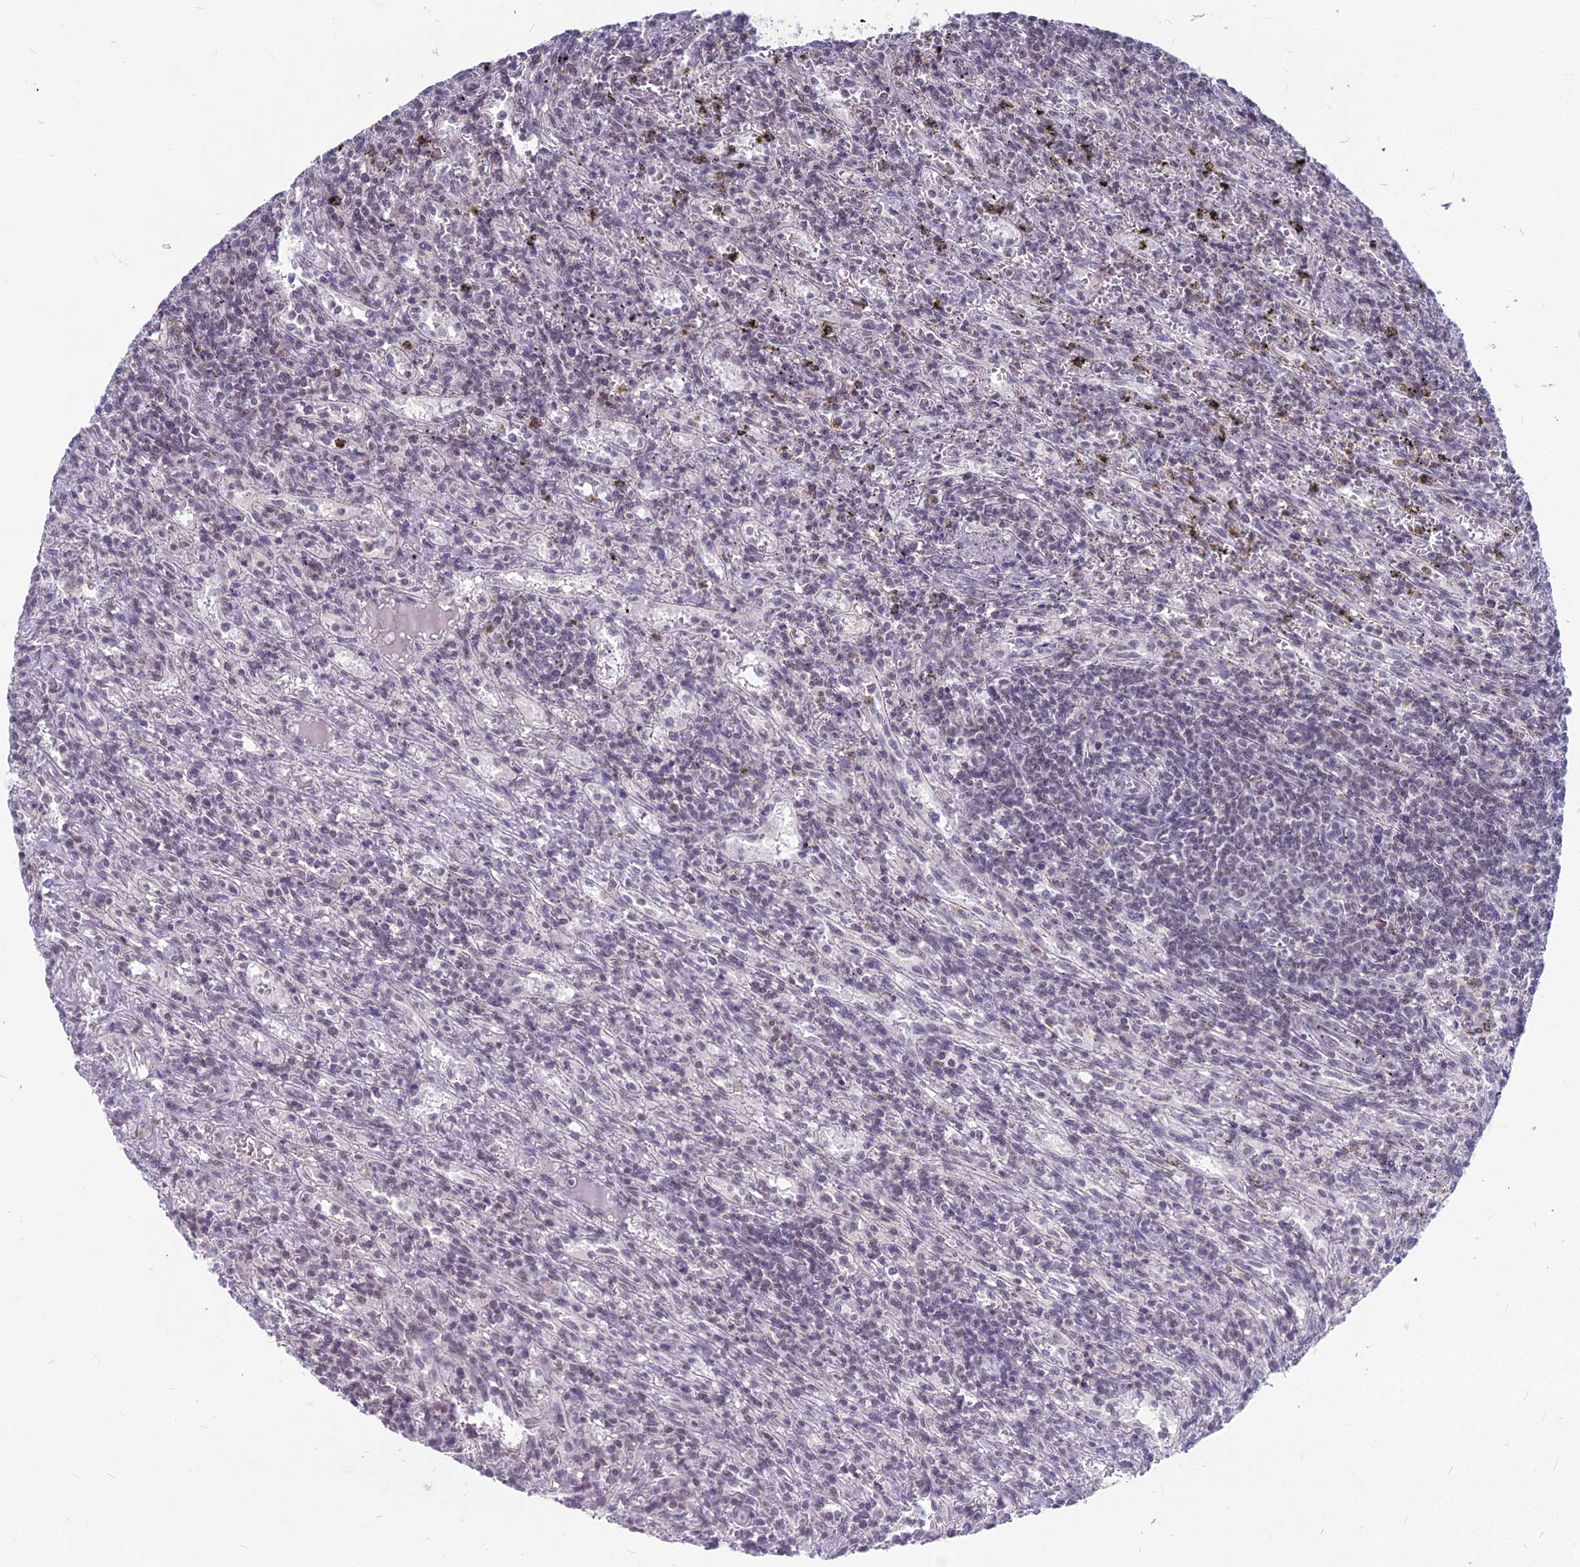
{"staining": {"intensity": "negative", "quantity": "none", "location": "none"}, "tissue": "lymphoma", "cell_type": "Tumor cells", "image_type": "cancer", "snomed": [{"axis": "morphology", "description": "Malignant lymphoma, non-Hodgkin's type, Low grade"}, {"axis": "topography", "description": "Spleen"}], "caption": "Tumor cells show no significant protein positivity in malignant lymphoma, non-Hodgkin's type (low-grade).", "gene": "KAT7", "patient": {"sex": "male", "age": 76}}